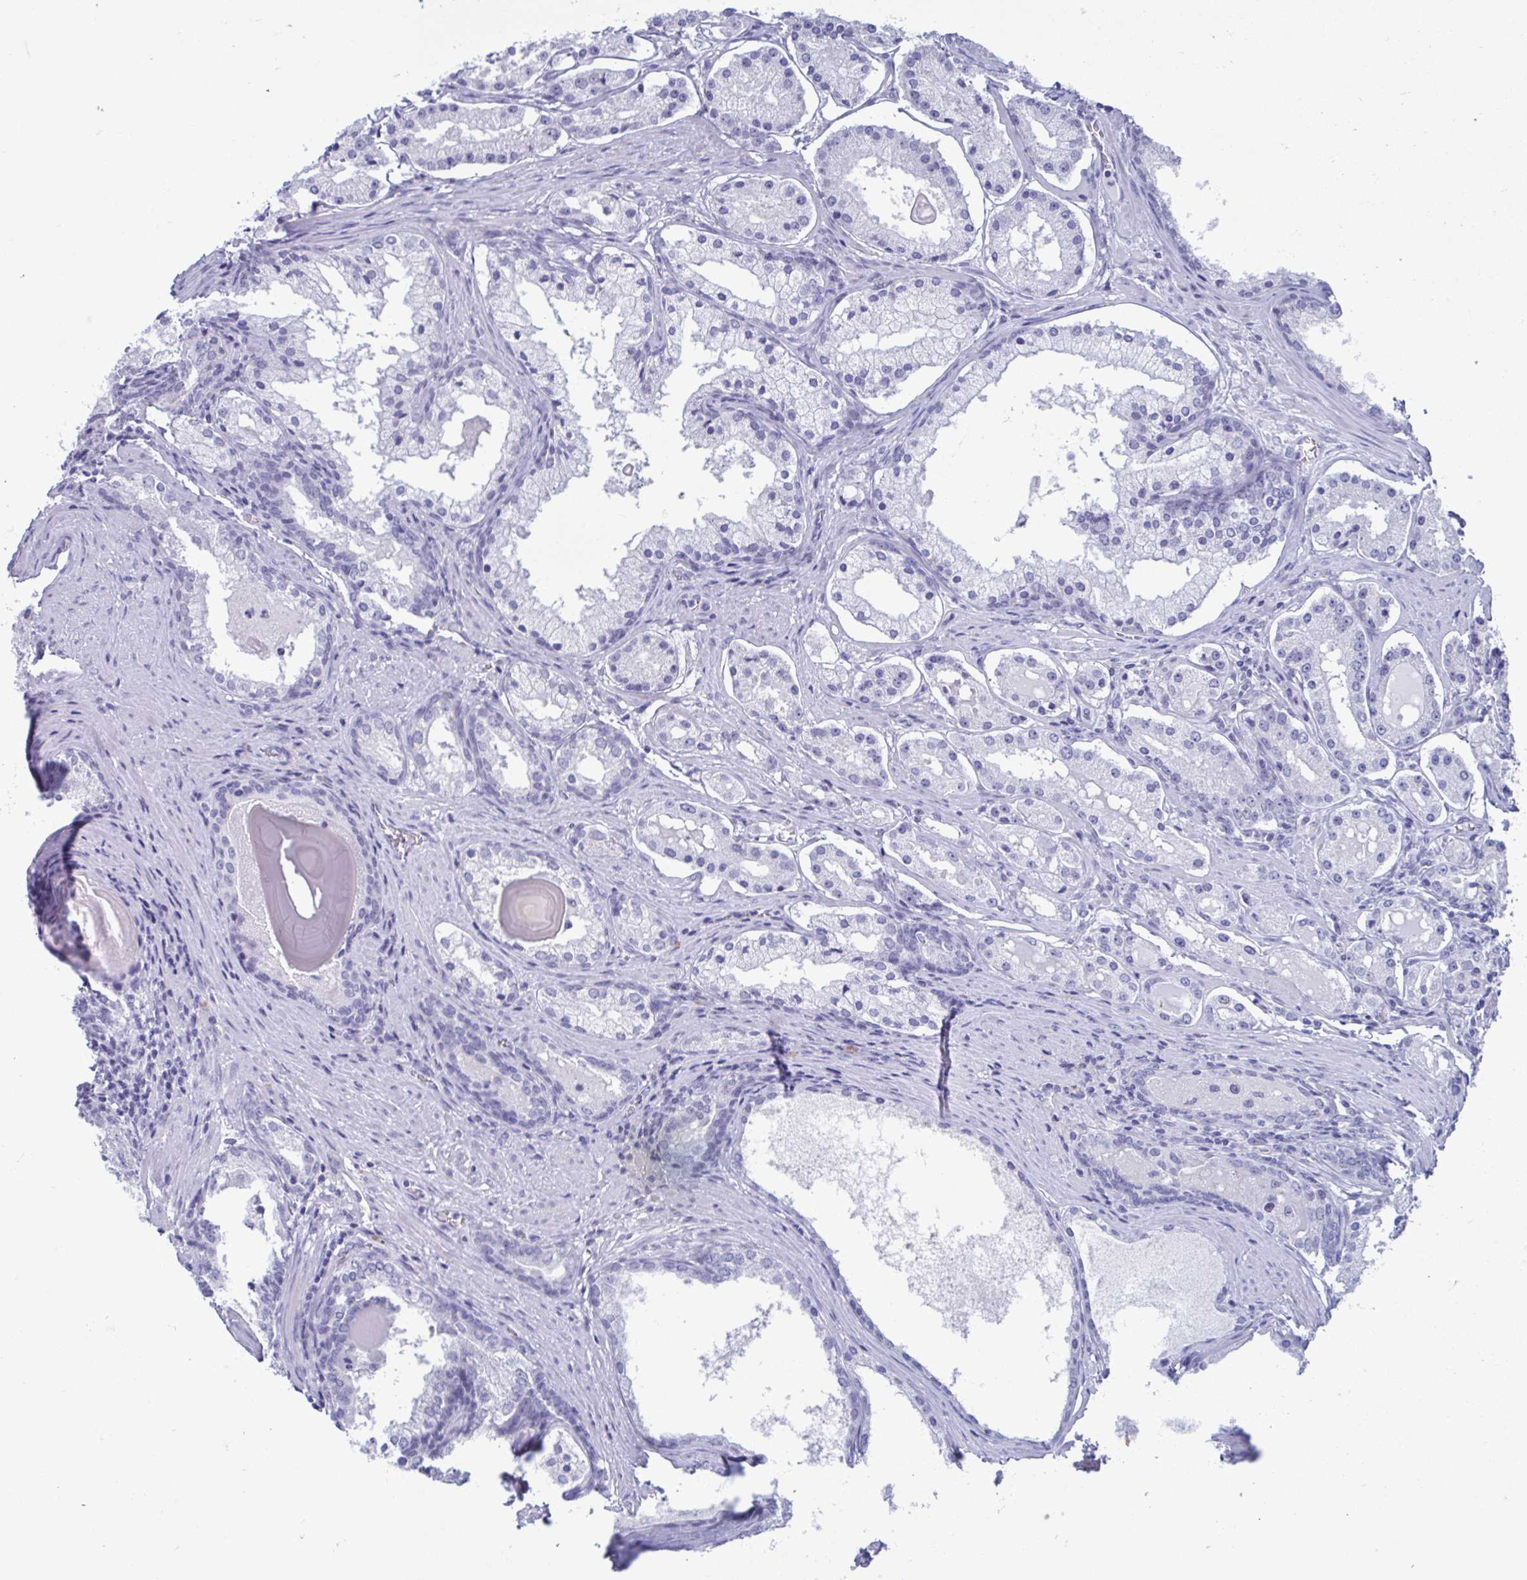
{"staining": {"intensity": "negative", "quantity": "none", "location": "none"}, "tissue": "prostate cancer", "cell_type": "Tumor cells", "image_type": "cancer", "snomed": [{"axis": "morphology", "description": "Adenocarcinoma, Low grade"}, {"axis": "topography", "description": "Prostate"}], "caption": "Immunohistochemical staining of prostate cancer (adenocarcinoma (low-grade)) demonstrates no significant positivity in tumor cells.", "gene": "PERM1", "patient": {"sex": "male", "age": 57}}